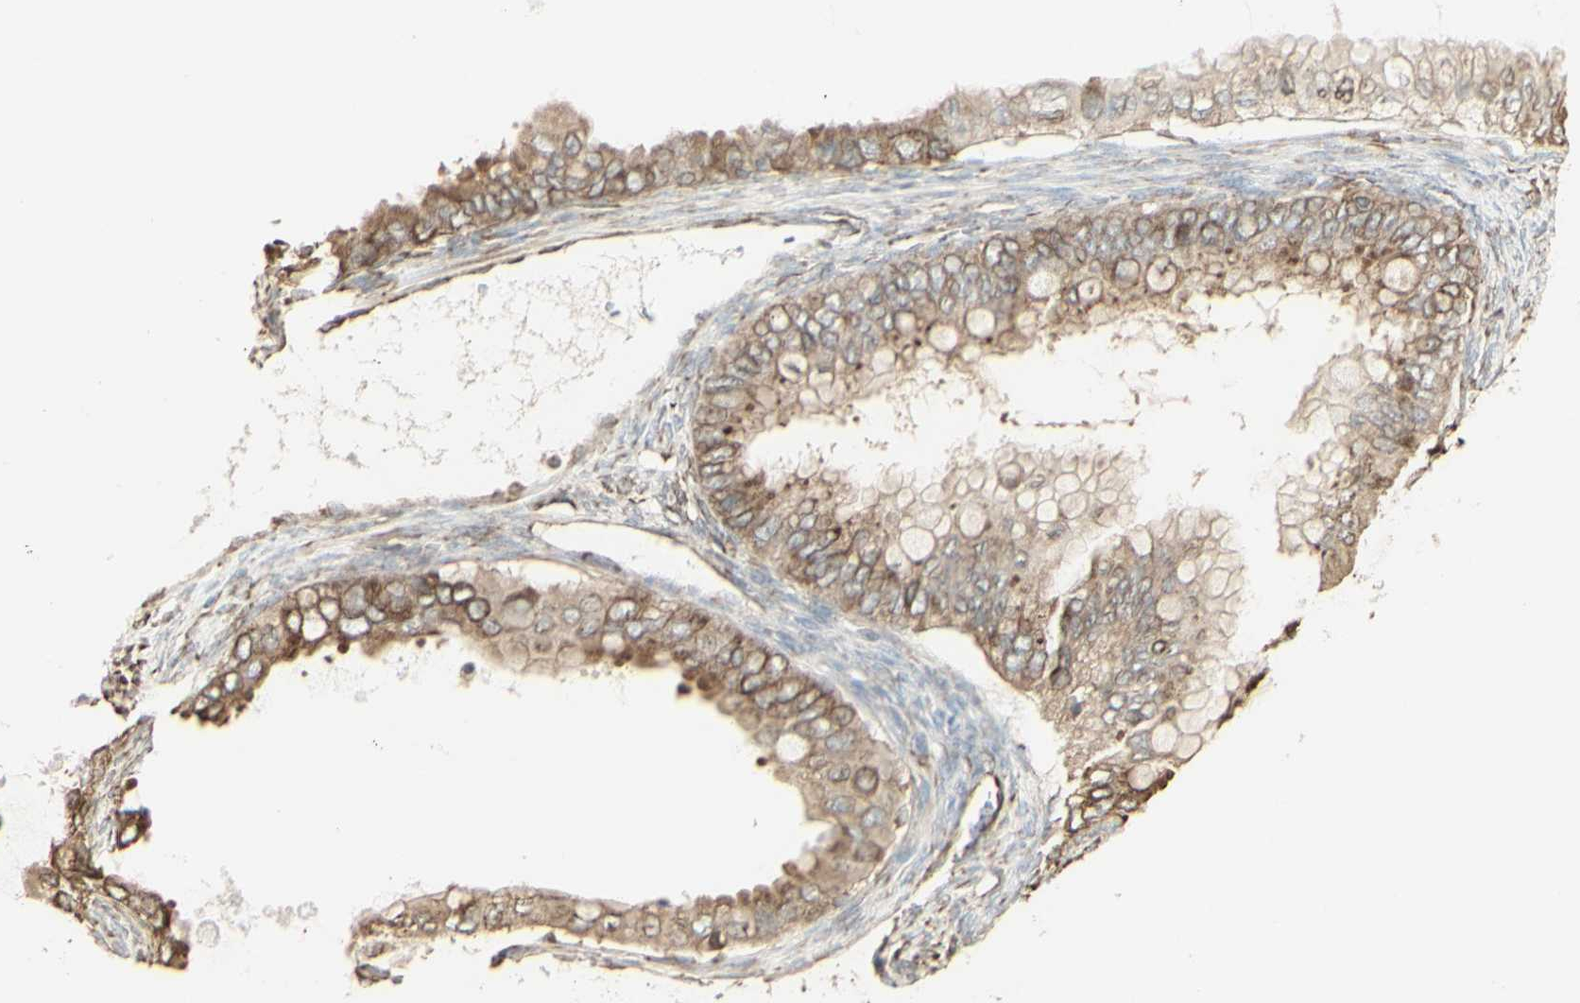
{"staining": {"intensity": "weak", "quantity": ">75%", "location": "cytoplasmic/membranous"}, "tissue": "ovarian cancer", "cell_type": "Tumor cells", "image_type": "cancer", "snomed": [{"axis": "morphology", "description": "Cystadenocarcinoma, mucinous, NOS"}, {"axis": "topography", "description": "Ovary"}], "caption": "Human ovarian cancer (mucinous cystadenocarcinoma) stained with a protein marker displays weak staining in tumor cells.", "gene": "EEF1B2", "patient": {"sex": "female", "age": 80}}